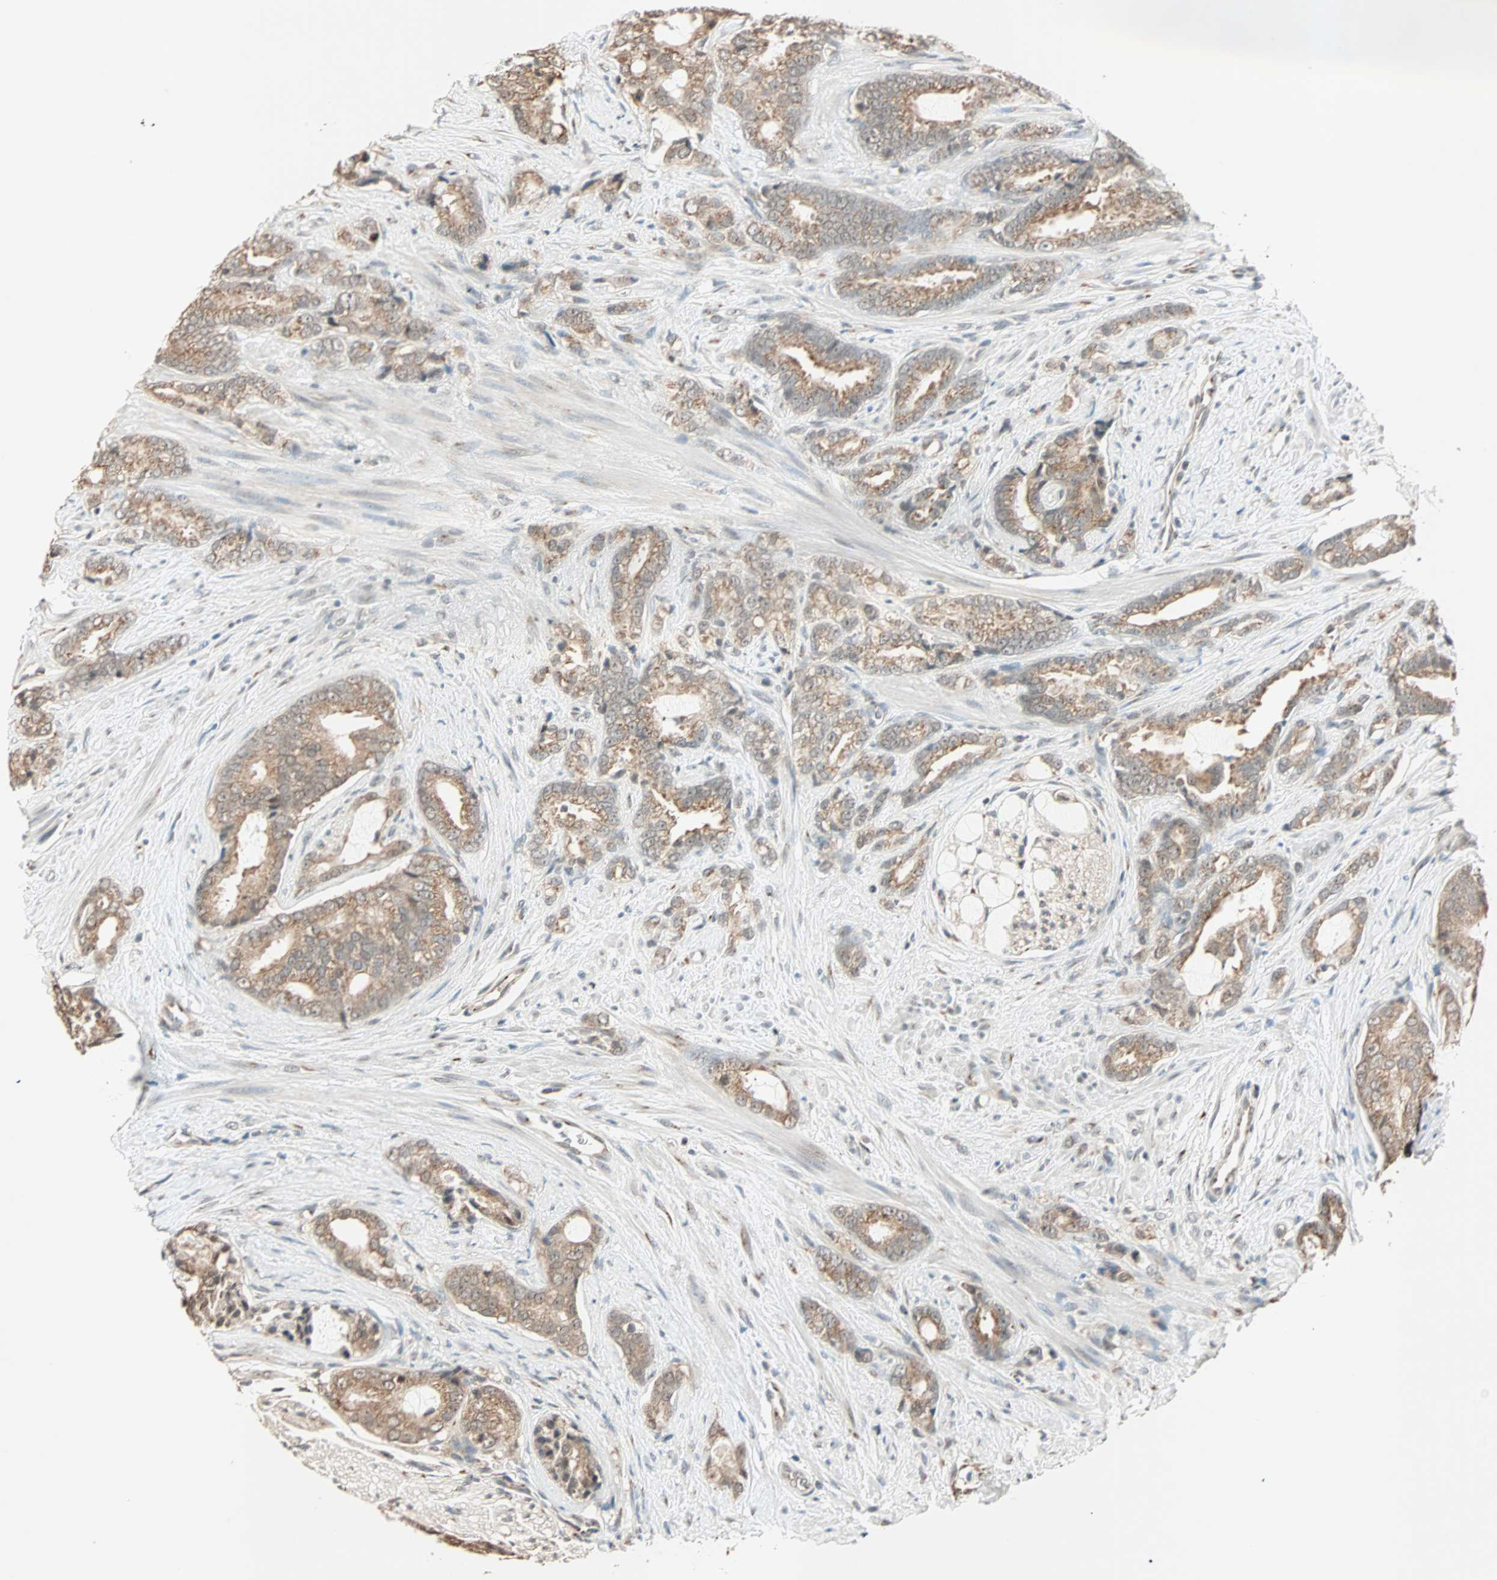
{"staining": {"intensity": "moderate", "quantity": ">75%", "location": "cytoplasmic/membranous"}, "tissue": "prostate cancer", "cell_type": "Tumor cells", "image_type": "cancer", "snomed": [{"axis": "morphology", "description": "Adenocarcinoma, Low grade"}, {"axis": "topography", "description": "Prostate"}], "caption": "A photomicrograph of human prostate low-grade adenocarcinoma stained for a protein exhibits moderate cytoplasmic/membranous brown staining in tumor cells. The staining was performed using DAB (3,3'-diaminobenzidine) to visualize the protein expression in brown, while the nuclei were stained in blue with hematoxylin (Magnification: 20x).", "gene": "PRDM2", "patient": {"sex": "male", "age": 58}}